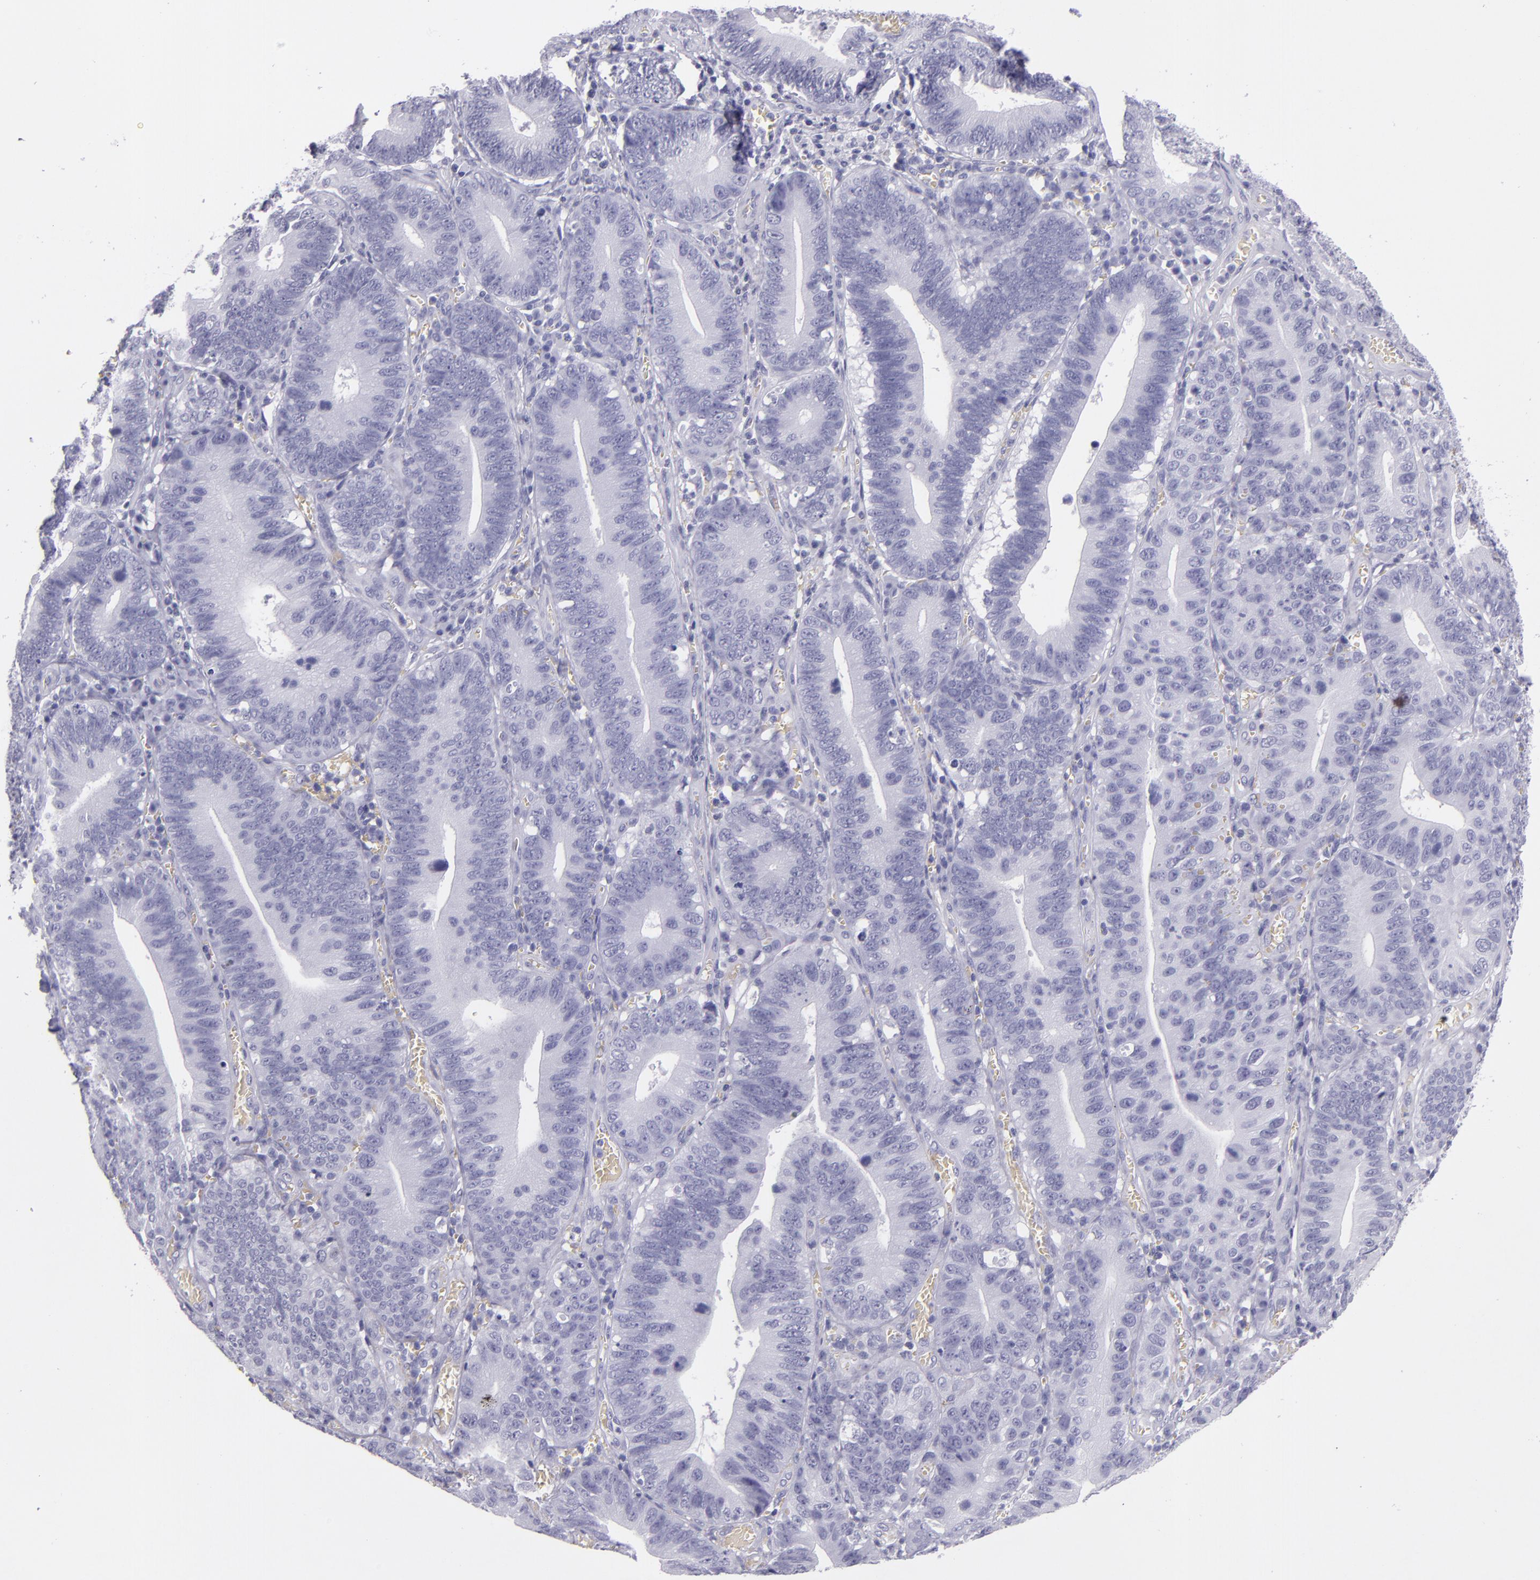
{"staining": {"intensity": "negative", "quantity": "none", "location": "none"}, "tissue": "stomach cancer", "cell_type": "Tumor cells", "image_type": "cancer", "snomed": [{"axis": "morphology", "description": "Adenocarcinoma, NOS"}, {"axis": "topography", "description": "Stomach"}, {"axis": "topography", "description": "Gastric cardia"}], "caption": "IHC histopathology image of neoplastic tissue: human stomach adenocarcinoma stained with DAB (3,3'-diaminobenzidine) reveals no significant protein expression in tumor cells.", "gene": "CR2", "patient": {"sex": "male", "age": 59}}